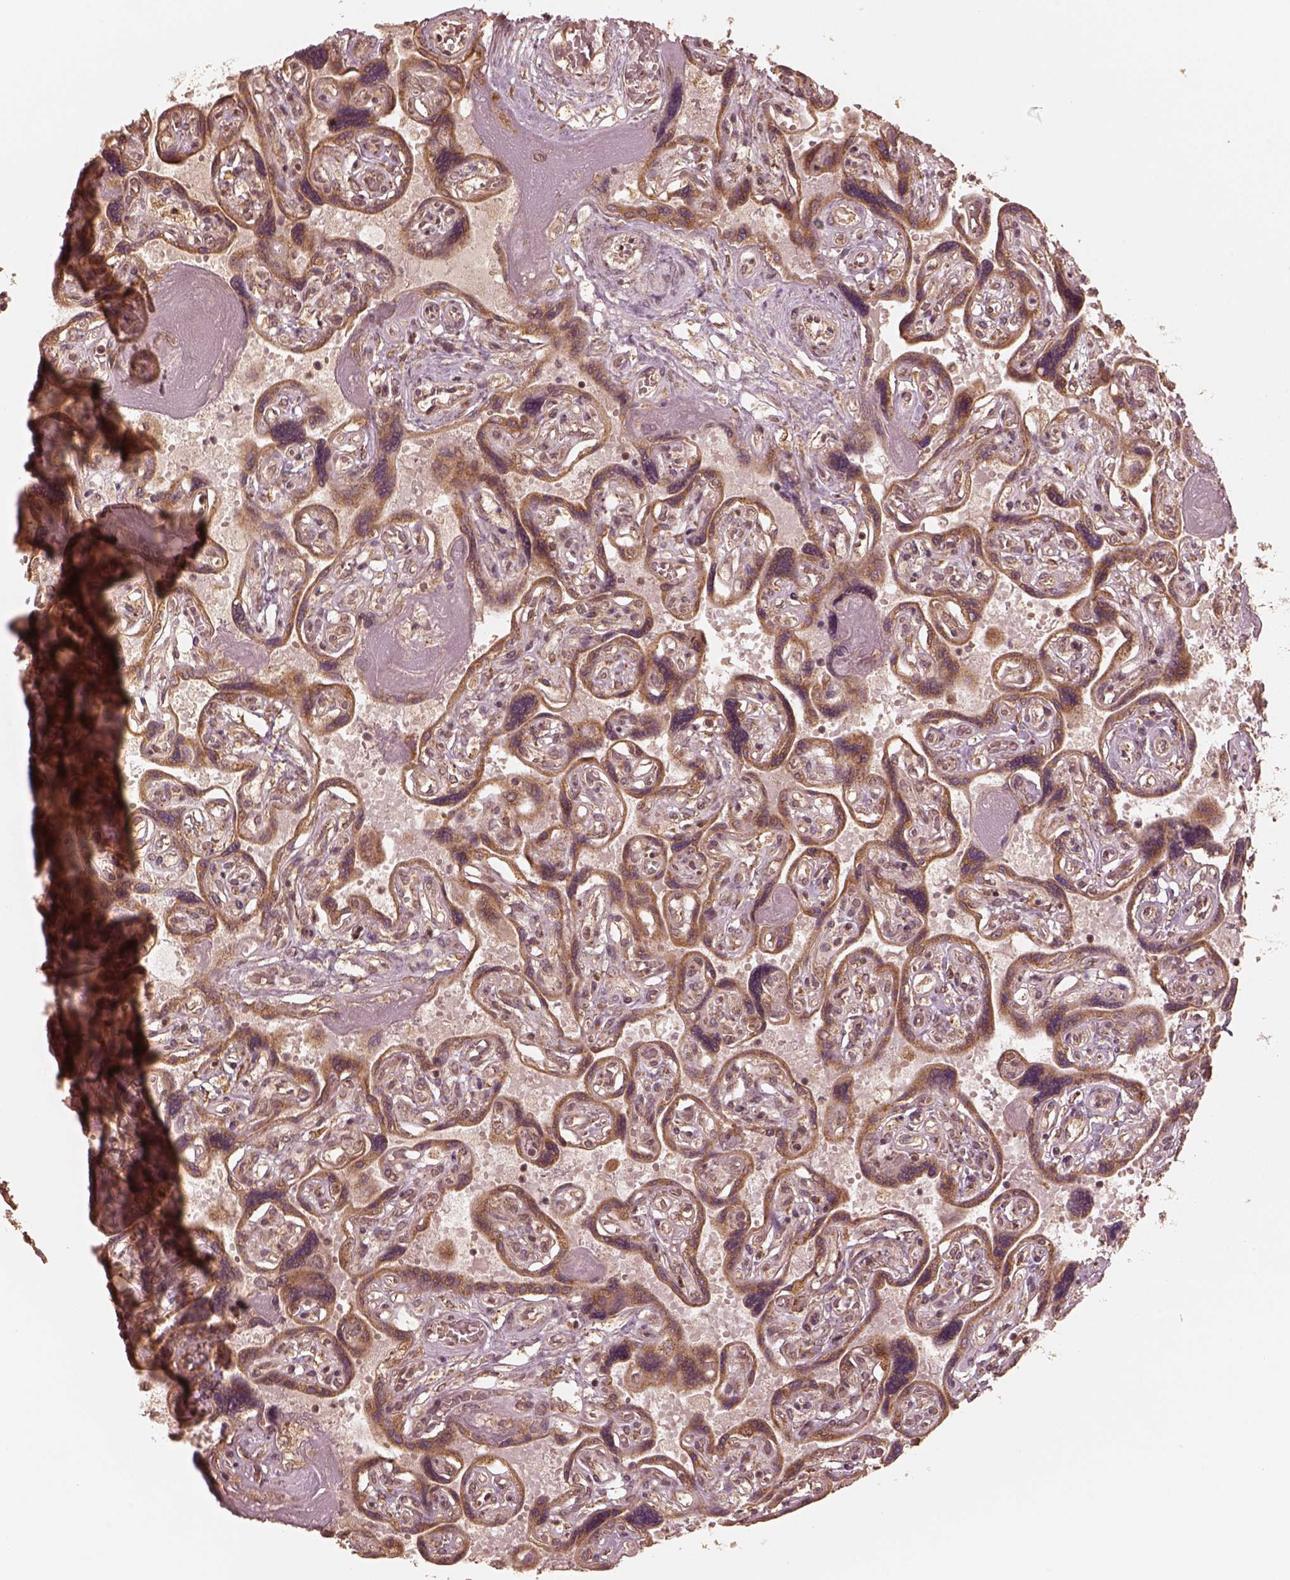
{"staining": {"intensity": "moderate", "quantity": ">75%", "location": "cytoplasmic/membranous"}, "tissue": "placenta", "cell_type": "Decidual cells", "image_type": "normal", "snomed": [{"axis": "morphology", "description": "Normal tissue, NOS"}, {"axis": "topography", "description": "Placenta"}], "caption": "Immunohistochemical staining of benign human placenta displays >75% levels of moderate cytoplasmic/membranous protein staining in about >75% of decidual cells.", "gene": "DNAJC25", "patient": {"sex": "female", "age": 32}}